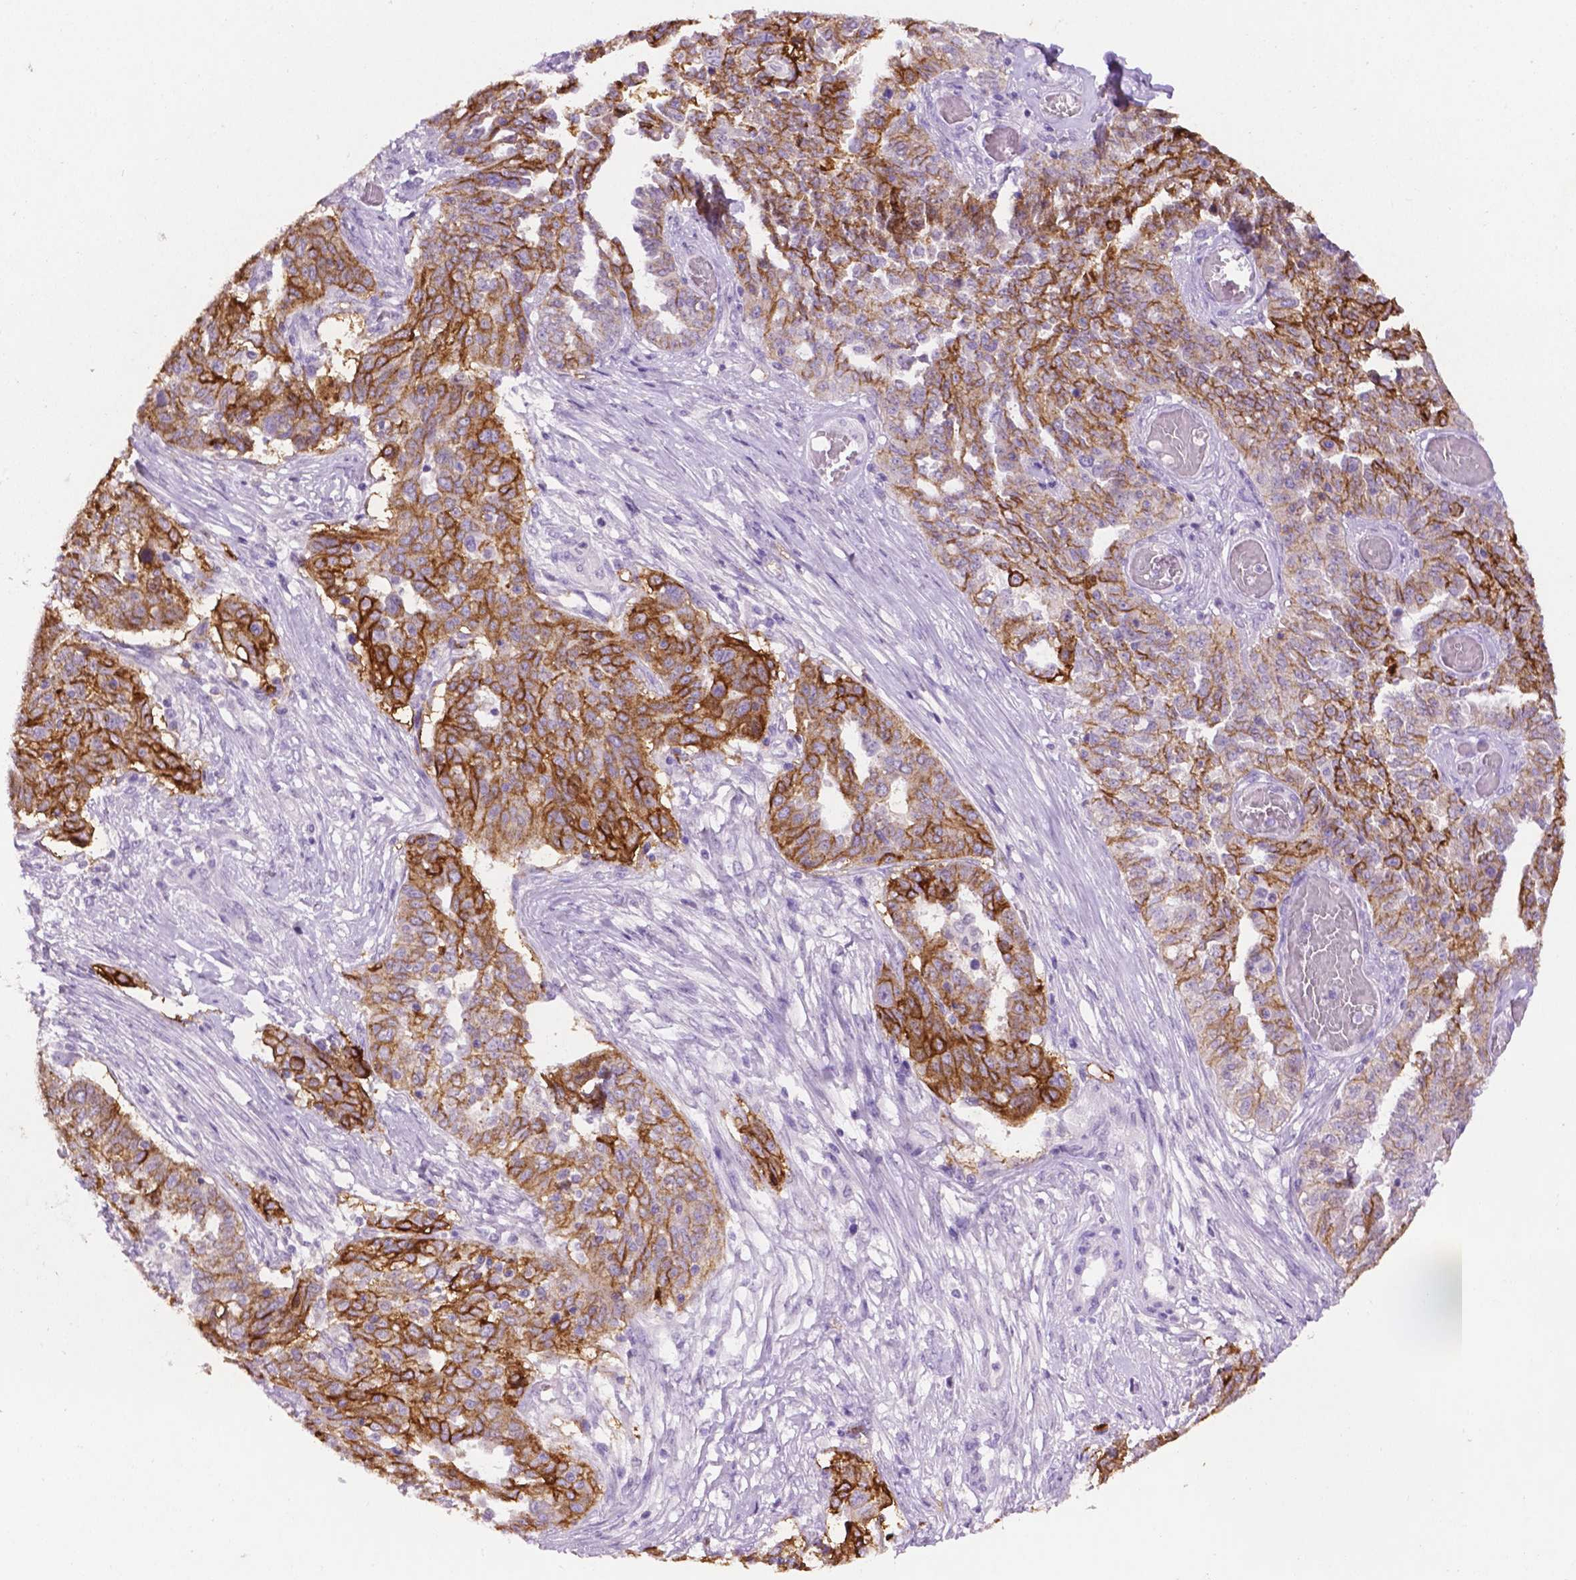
{"staining": {"intensity": "strong", "quantity": "25%-75%", "location": "cytoplasmic/membranous"}, "tissue": "ovarian cancer", "cell_type": "Tumor cells", "image_type": "cancer", "snomed": [{"axis": "morphology", "description": "Cystadenocarcinoma, serous, NOS"}, {"axis": "topography", "description": "Ovary"}], "caption": "IHC (DAB (3,3'-diaminobenzidine)) staining of ovarian serous cystadenocarcinoma reveals strong cytoplasmic/membranous protein expression in approximately 25%-75% of tumor cells. Immunohistochemistry stains the protein in brown and the nuclei are stained blue.", "gene": "TACSTD2", "patient": {"sex": "female", "age": 67}}